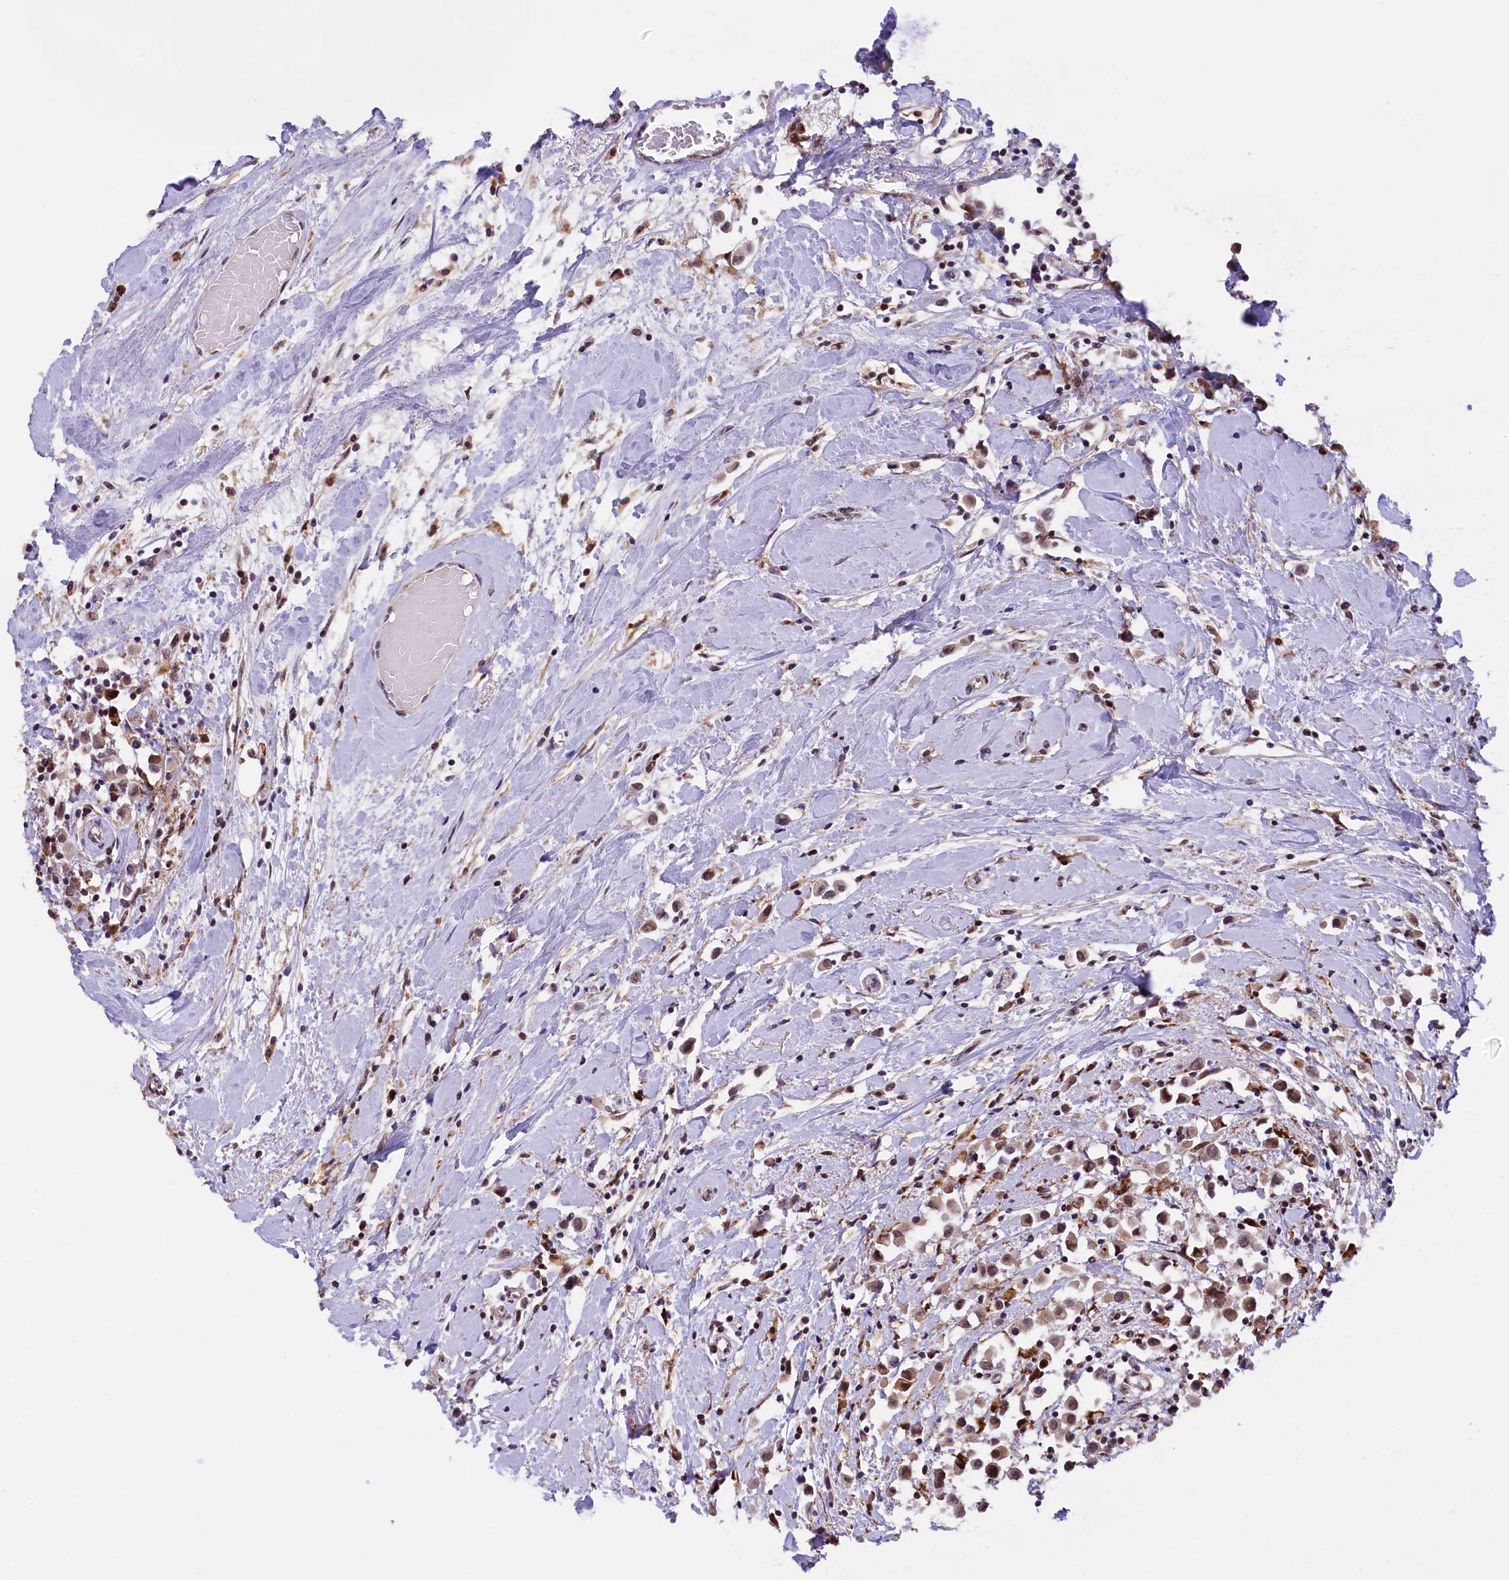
{"staining": {"intensity": "moderate", "quantity": ">75%", "location": "cytoplasmic/membranous,nuclear"}, "tissue": "breast cancer", "cell_type": "Tumor cells", "image_type": "cancer", "snomed": [{"axis": "morphology", "description": "Duct carcinoma"}, {"axis": "topography", "description": "Breast"}], "caption": "Breast cancer (infiltrating ductal carcinoma) stained for a protein demonstrates moderate cytoplasmic/membranous and nuclear positivity in tumor cells. The protein of interest is stained brown, and the nuclei are stained in blue (DAB IHC with brightfield microscopy, high magnification).", "gene": "FBXO45", "patient": {"sex": "female", "age": 61}}